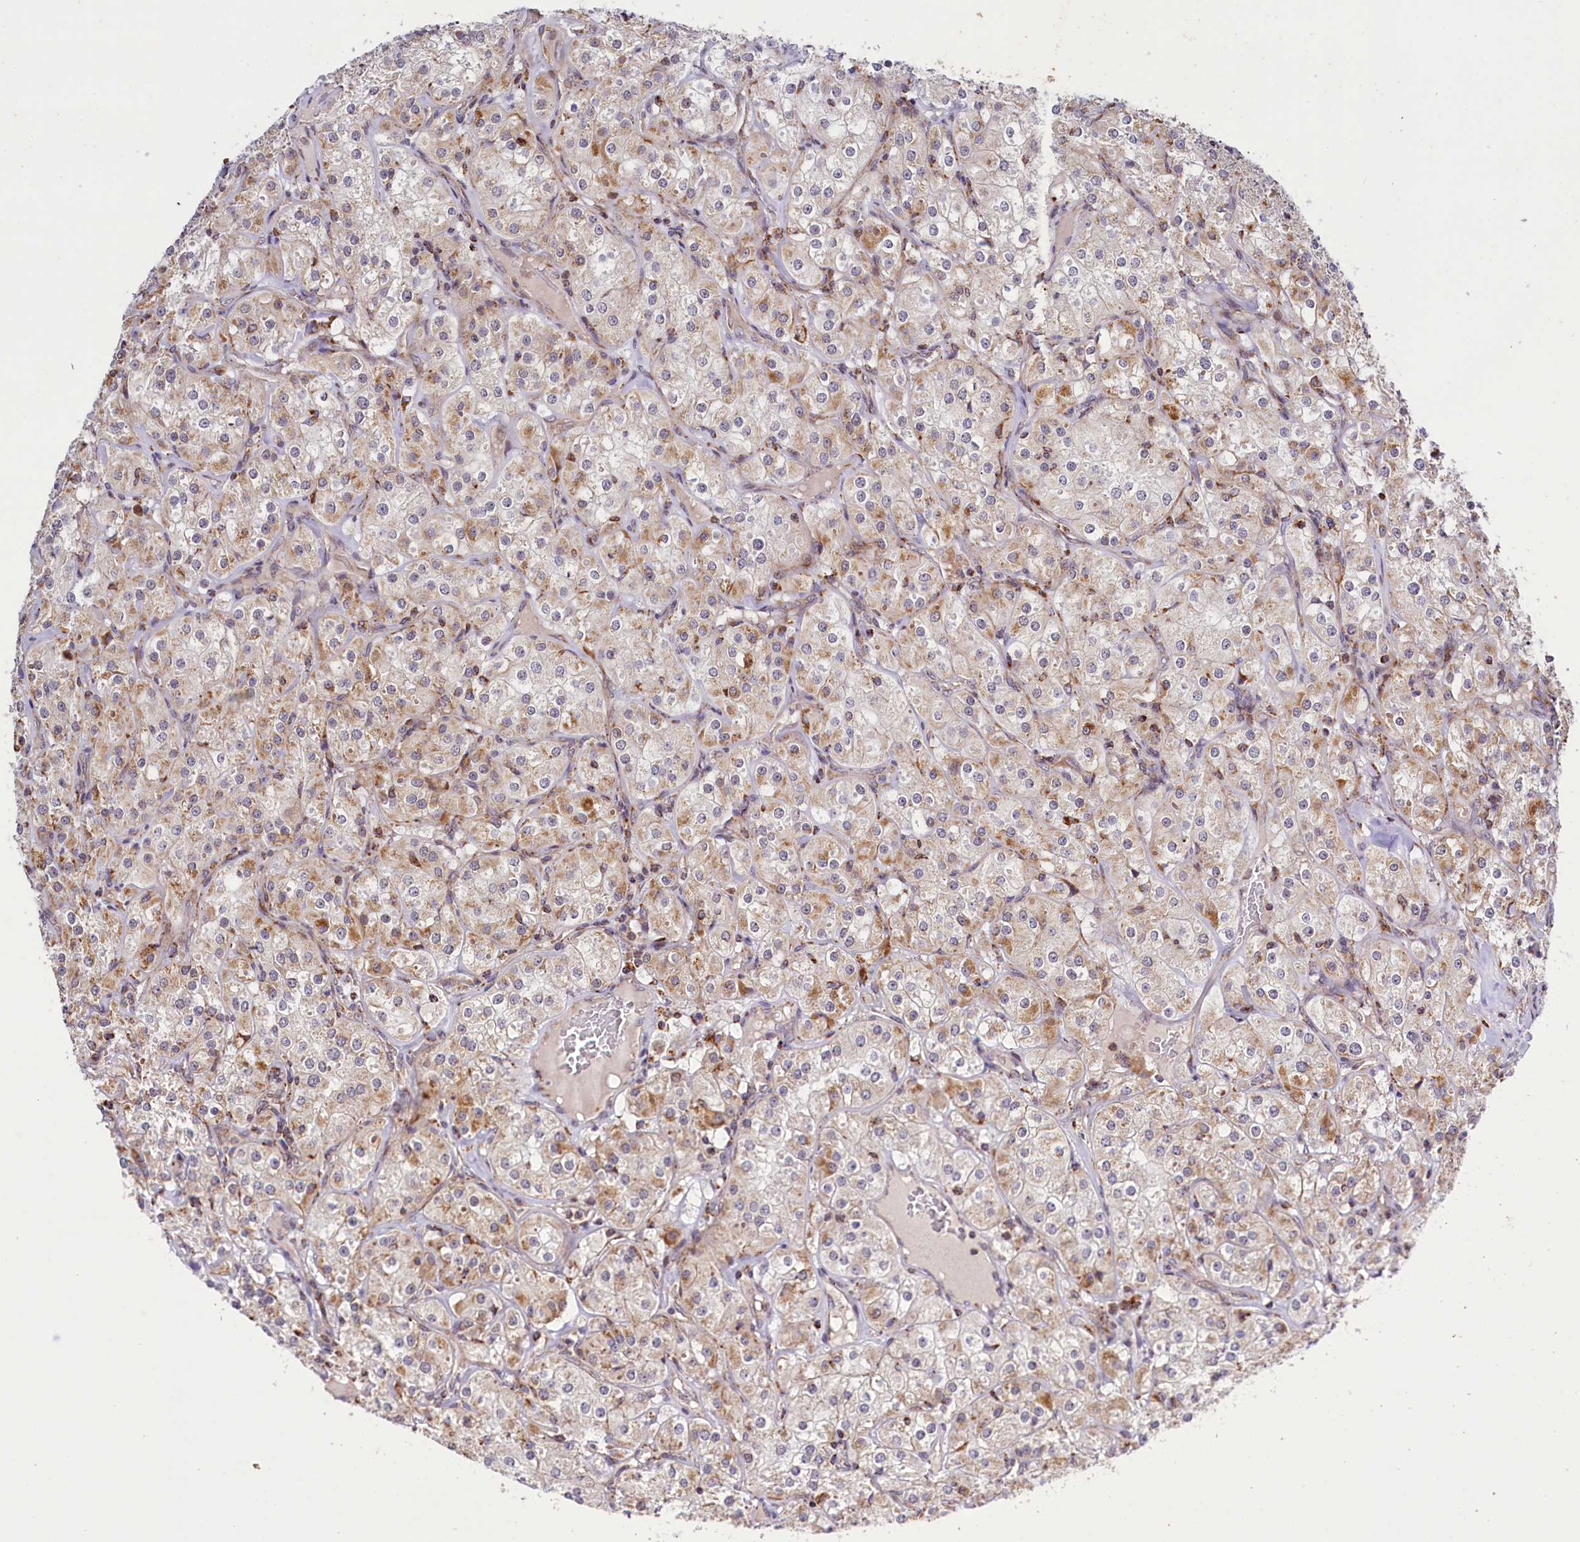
{"staining": {"intensity": "moderate", "quantity": "<25%", "location": "cytoplasmic/membranous"}, "tissue": "renal cancer", "cell_type": "Tumor cells", "image_type": "cancer", "snomed": [{"axis": "morphology", "description": "Adenocarcinoma, NOS"}, {"axis": "topography", "description": "Kidney"}], "caption": "Renal cancer (adenocarcinoma) tissue shows moderate cytoplasmic/membranous staining in about <25% of tumor cells (IHC, brightfield microscopy, high magnification).", "gene": "DYNC2H1", "patient": {"sex": "male", "age": 77}}